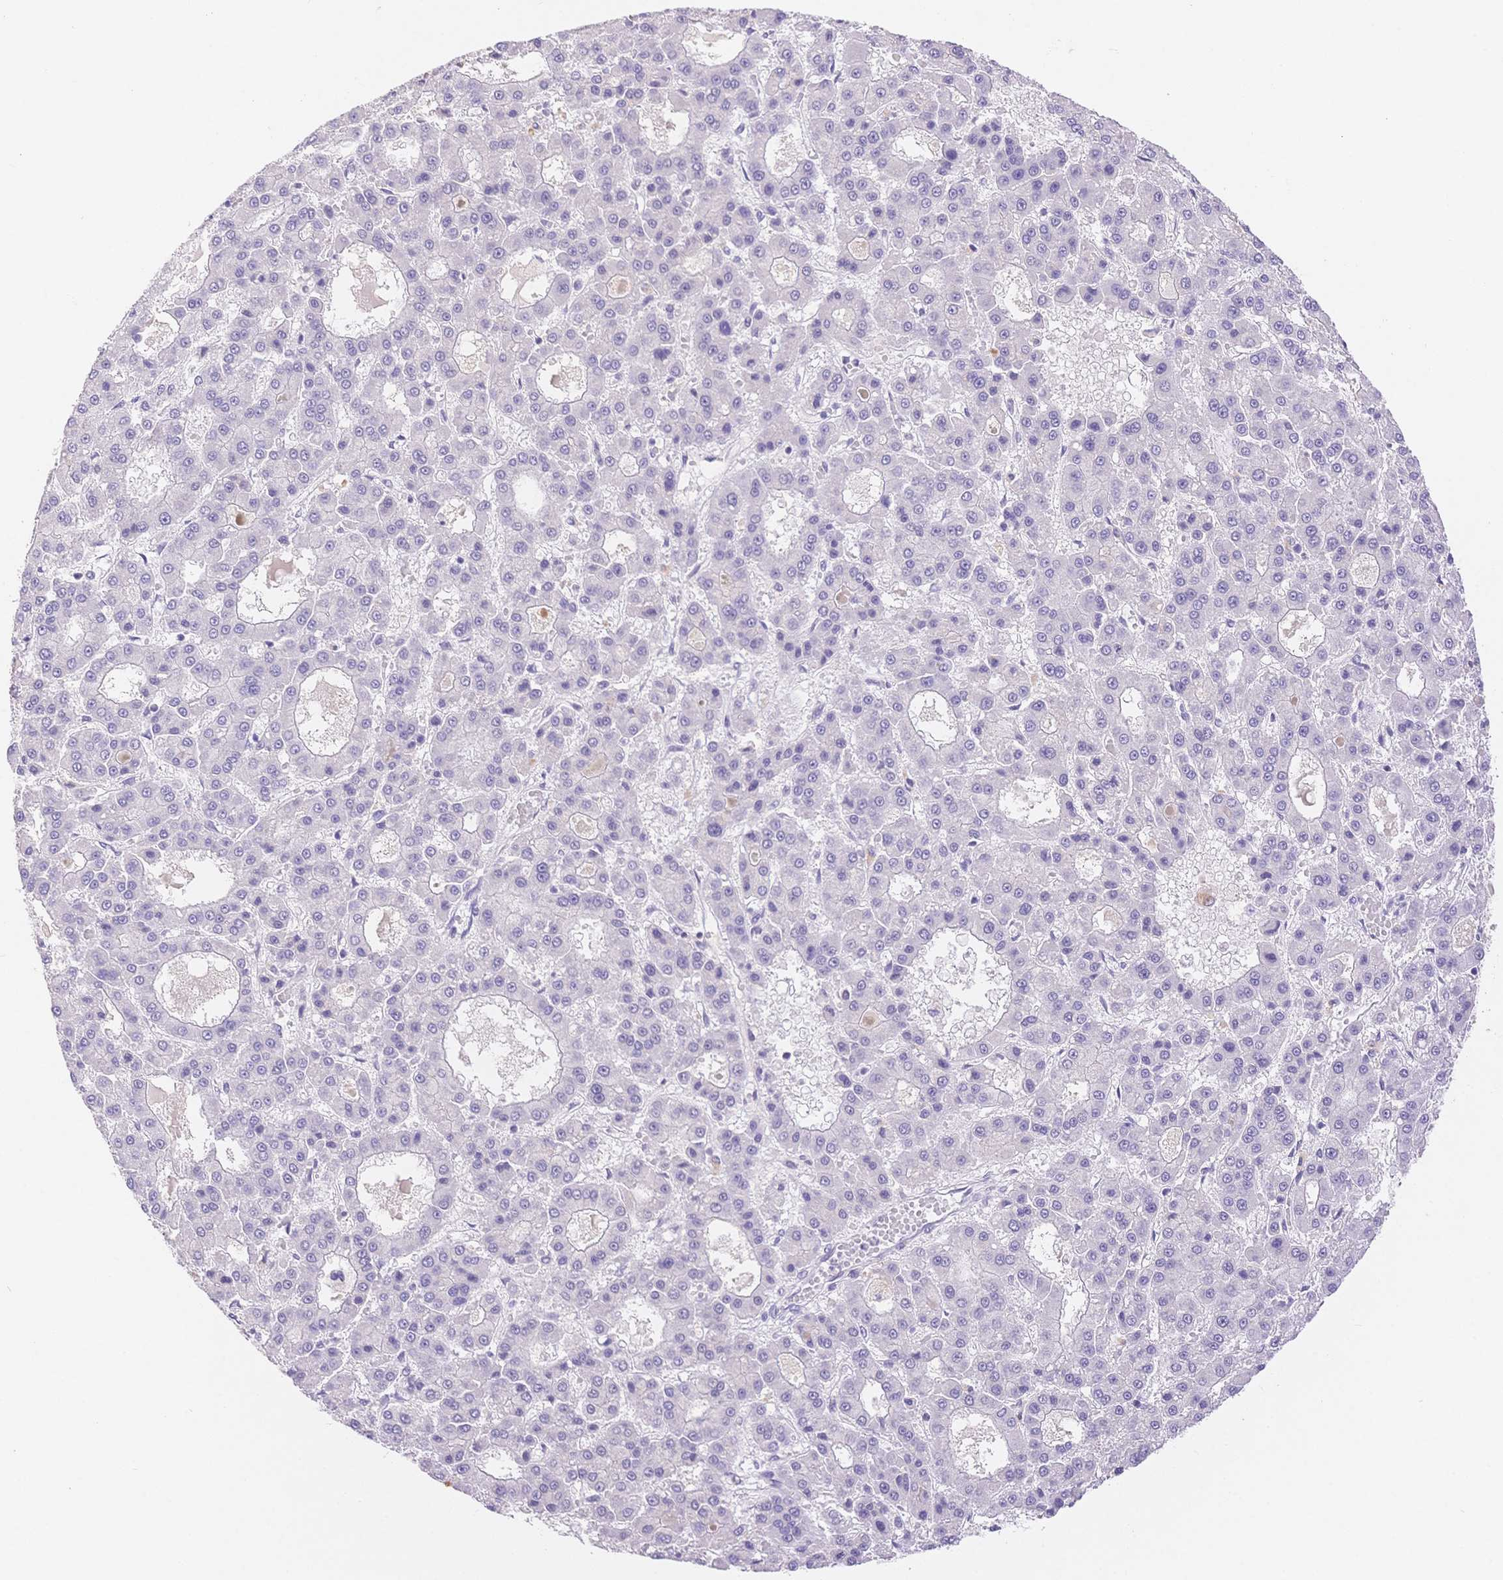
{"staining": {"intensity": "negative", "quantity": "none", "location": "none"}, "tissue": "liver cancer", "cell_type": "Tumor cells", "image_type": "cancer", "snomed": [{"axis": "morphology", "description": "Carcinoma, Hepatocellular, NOS"}, {"axis": "topography", "description": "Liver"}], "caption": "IHC photomicrograph of liver cancer (hepatocellular carcinoma) stained for a protein (brown), which displays no expression in tumor cells.", "gene": "MYOM1", "patient": {"sex": "male", "age": 70}}